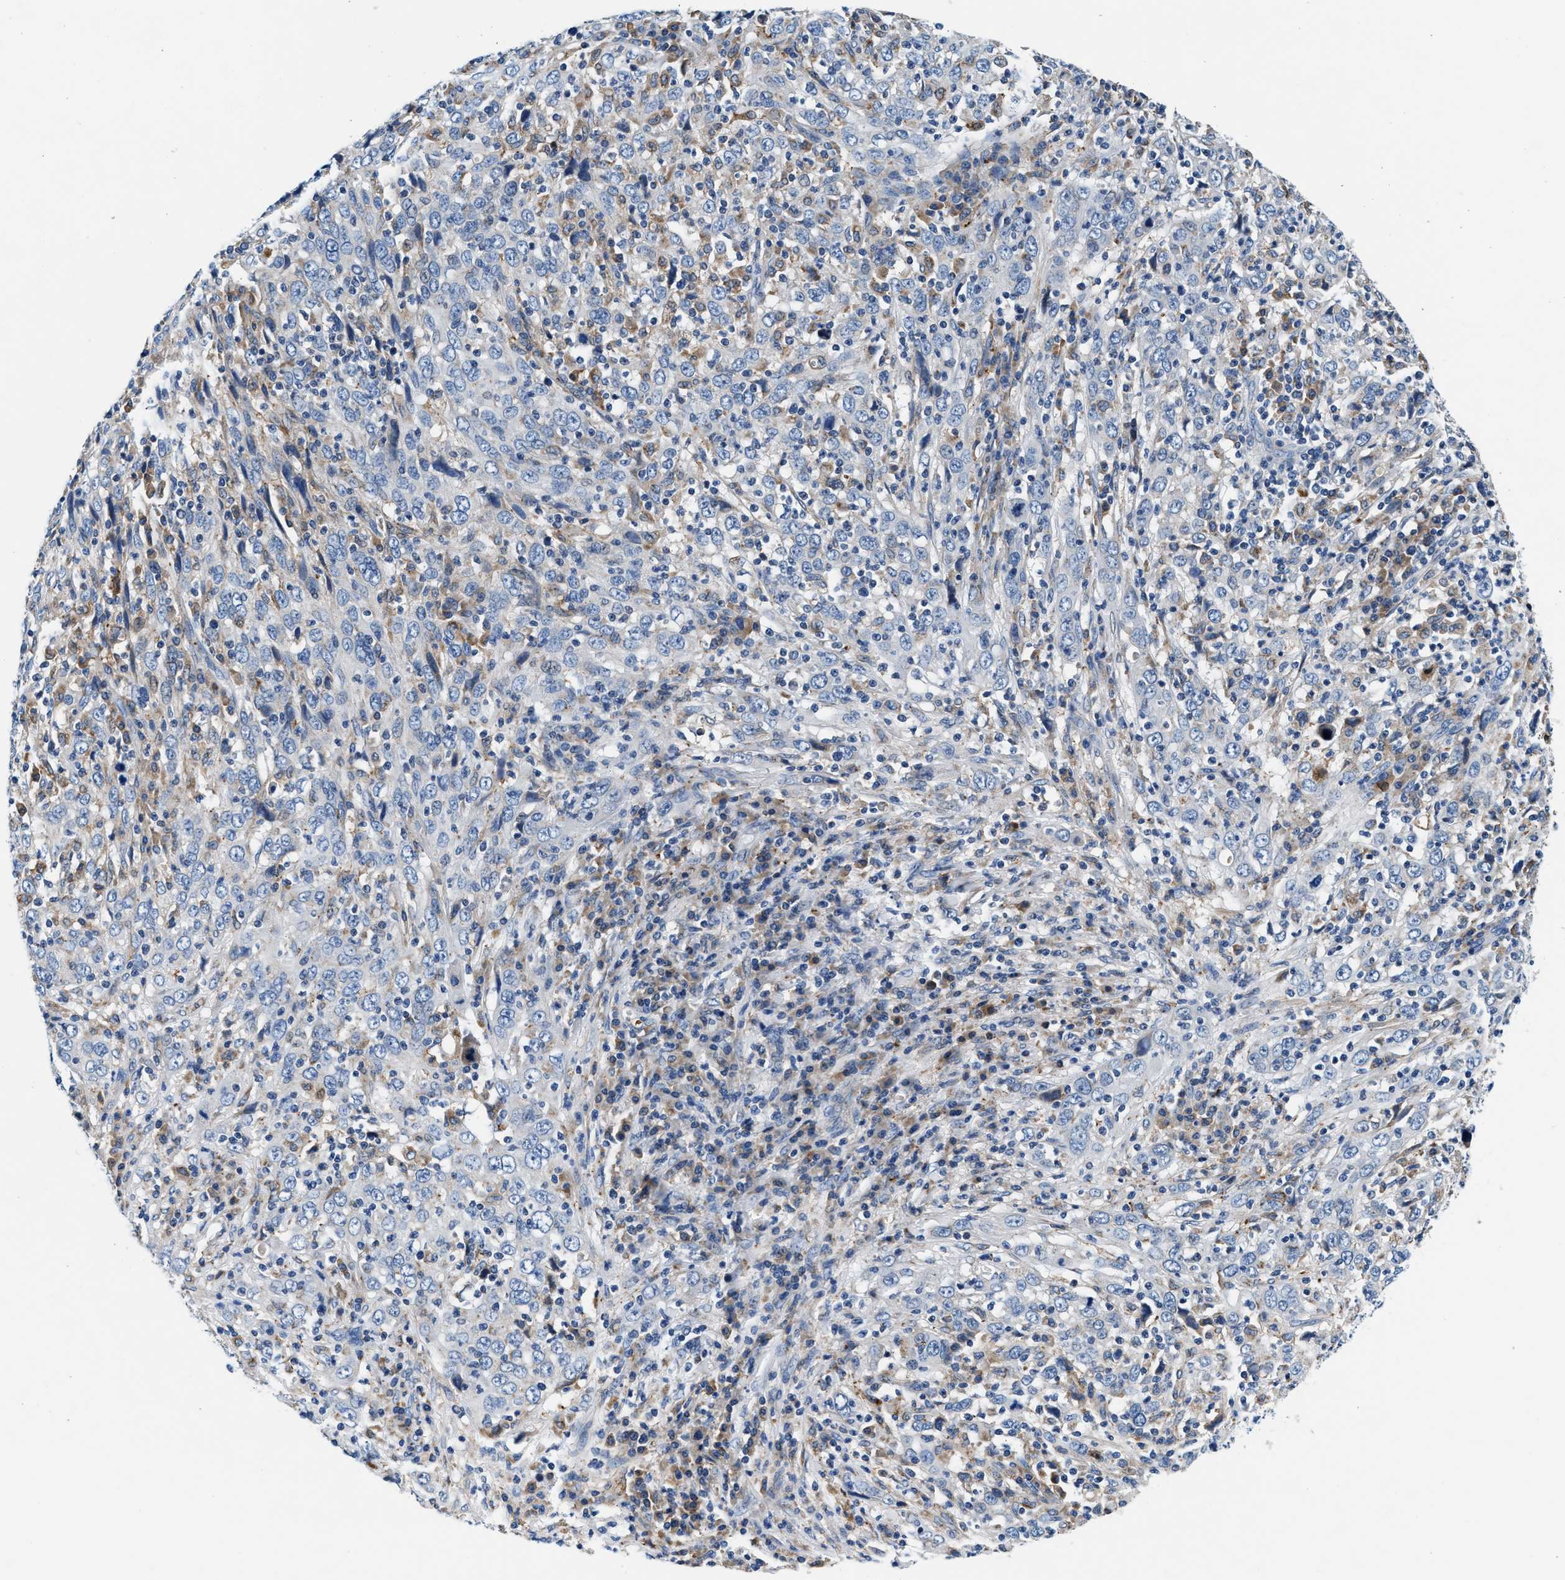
{"staining": {"intensity": "negative", "quantity": "none", "location": "none"}, "tissue": "cervical cancer", "cell_type": "Tumor cells", "image_type": "cancer", "snomed": [{"axis": "morphology", "description": "Squamous cell carcinoma, NOS"}, {"axis": "topography", "description": "Cervix"}], "caption": "The histopathology image displays no staining of tumor cells in cervical squamous cell carcinoma.", "gene": "SLFN11", "patient": {"sex": "female", "age": 46}}